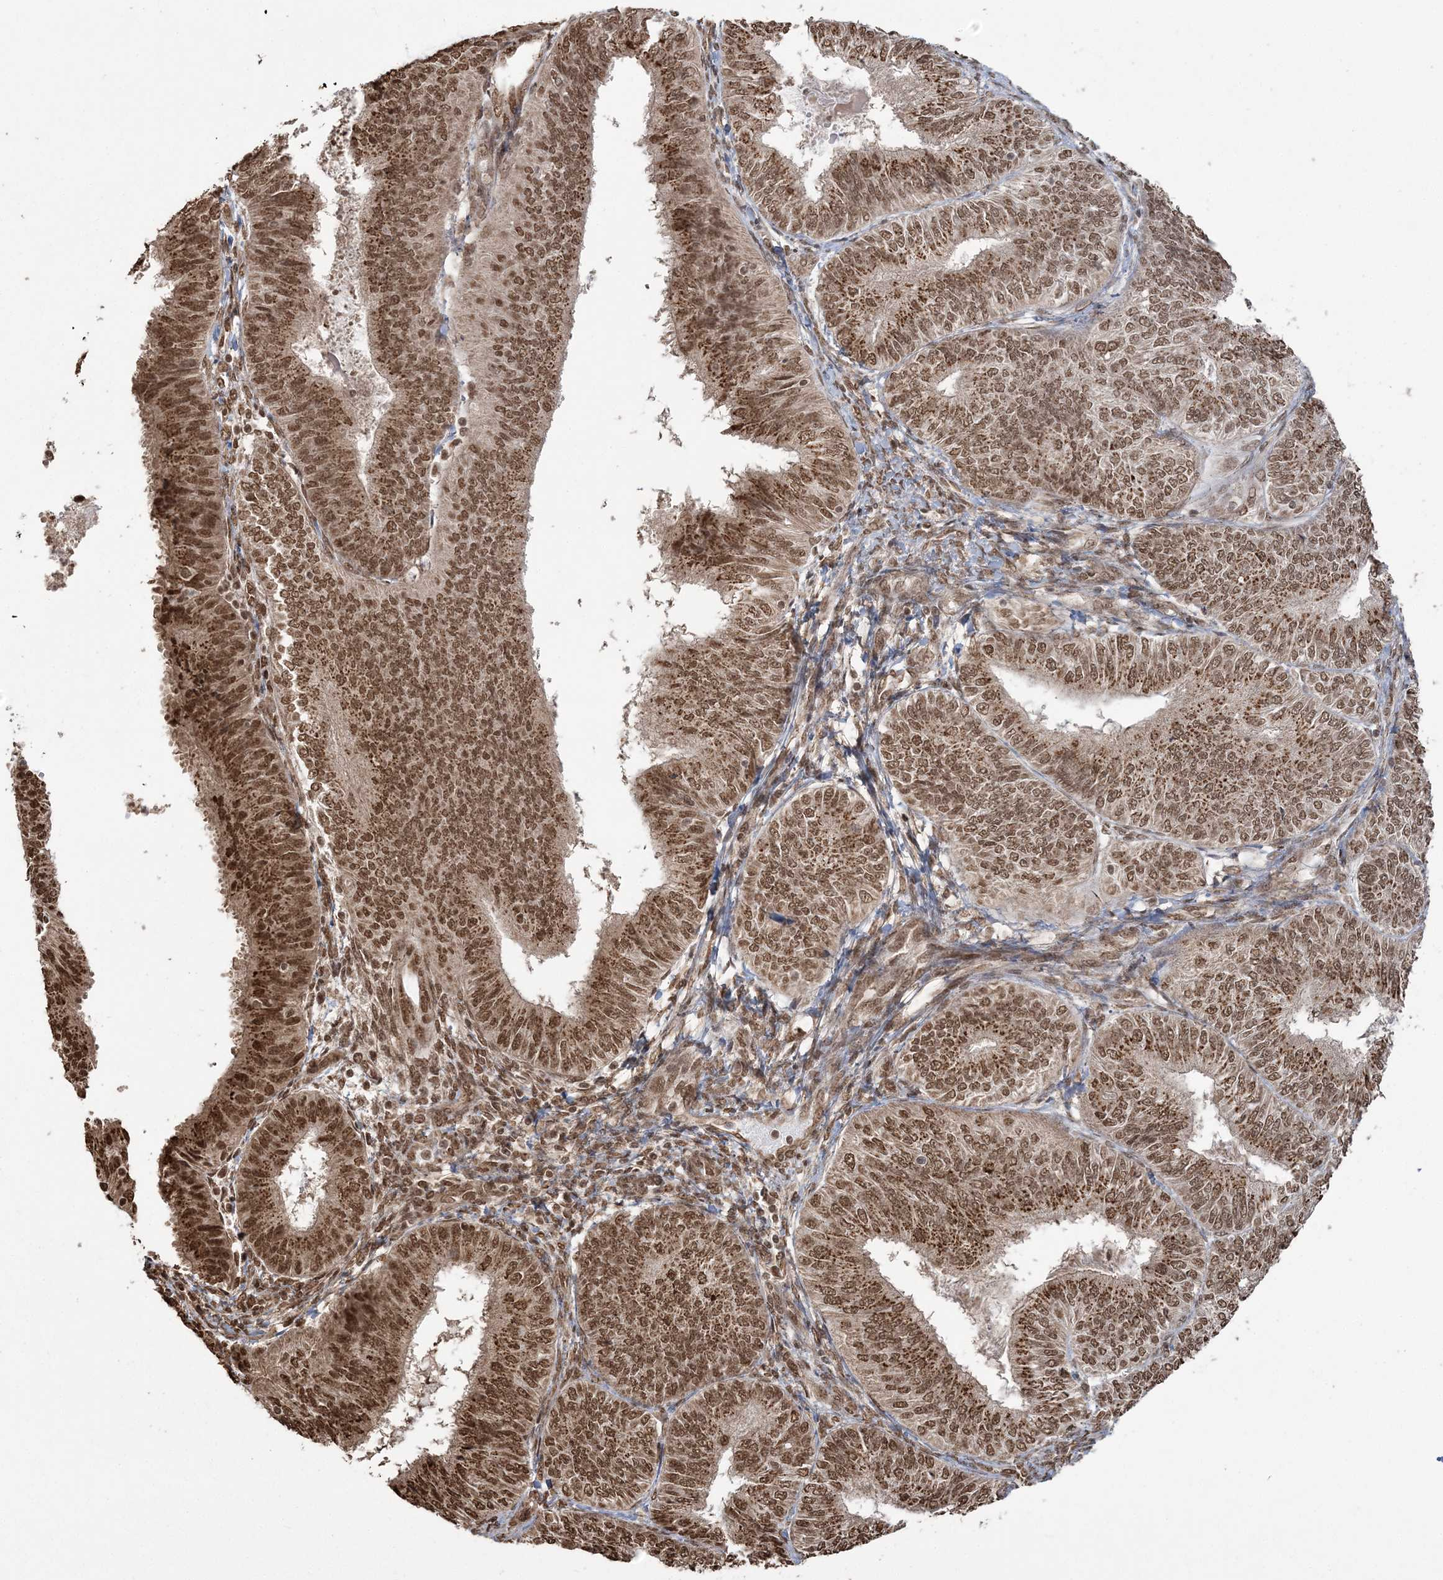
{"staining": {"intensity": "strong", "quantity": ">75%", "location": "cytoplasmic/membranous,nuclear"}, "tissue": "endometrial cancer", "cell_type": "Tumor cells", "image_type": "cancer", "snomed": [{"axis": "morphology", "description": "Adenocarcinoma, NOS"}, {"axis": "topography", "description": "Endometrium"}], "caption": "Tumor cells reveal strong cytoplasmic/membranous and nuclear positivity in approximately >75% of cells in adenocarcinoma (endometrial).", "gene": "ZNF839", "patient": {"sex": "female", "age": 58}}